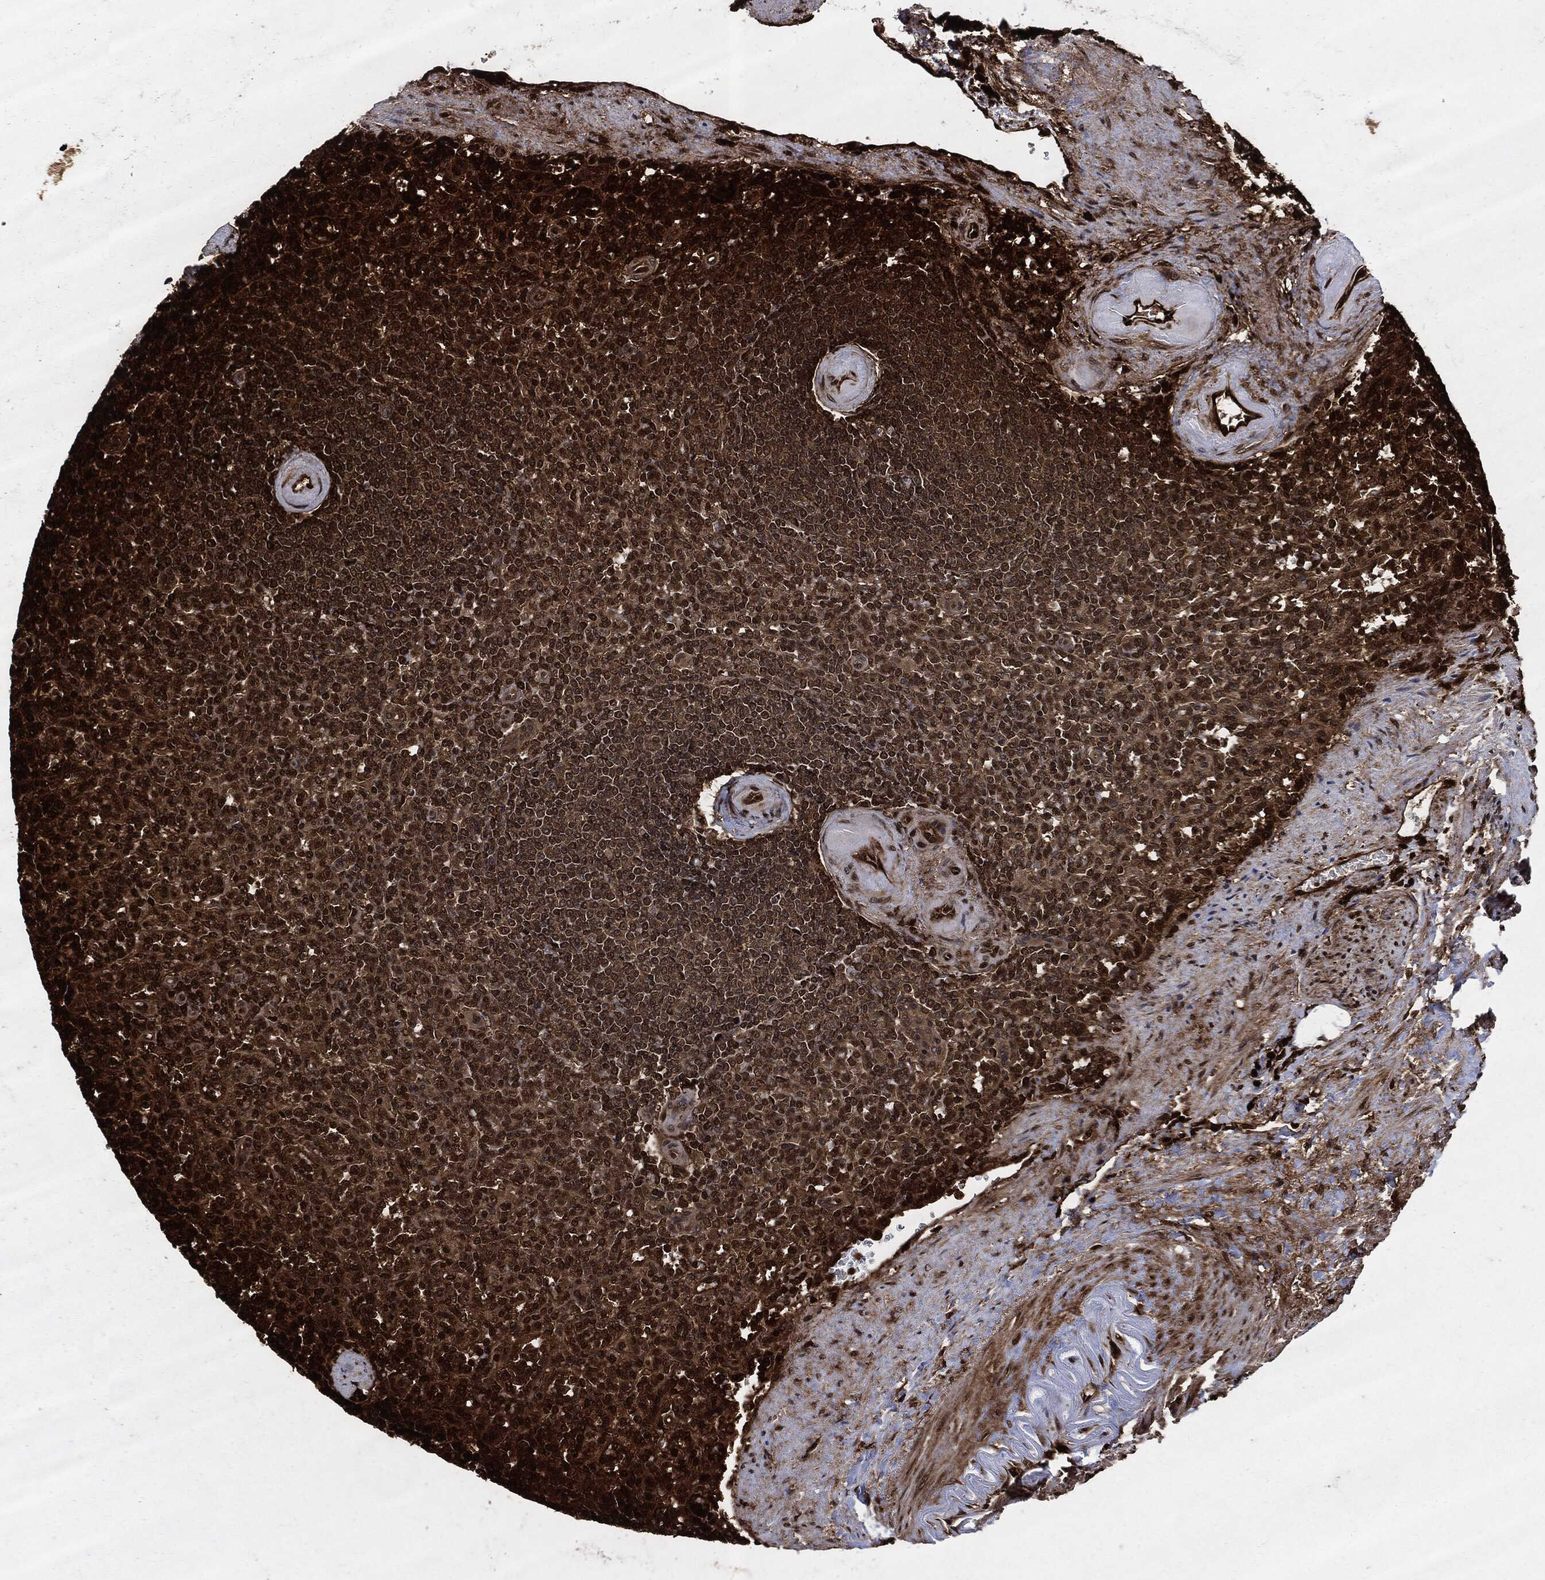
{"staining": {"intensity": "strong", "quantity": ">75%", "location": "cytoplasmic/membranous"}, "tissue": "spleen", "cell_type": "Cells in red pulp", "image_type": "normal", "snomed": [{"axis": "morphology", "description": "Normal tissue, NOS"}, {"axis": "topography", "description": "Spleen"}], "caption": "Unremarkable spleen reveals strong cytoplasmic/membranous positivity in about >75% of cells in red pulp The staining is performed using DAB brown chromogen to label protein expression. The nuclei are counter-stained blue using hematoxylin..", "gene": "YWHAB", "patient": {"sex": "female", "age": 74}}